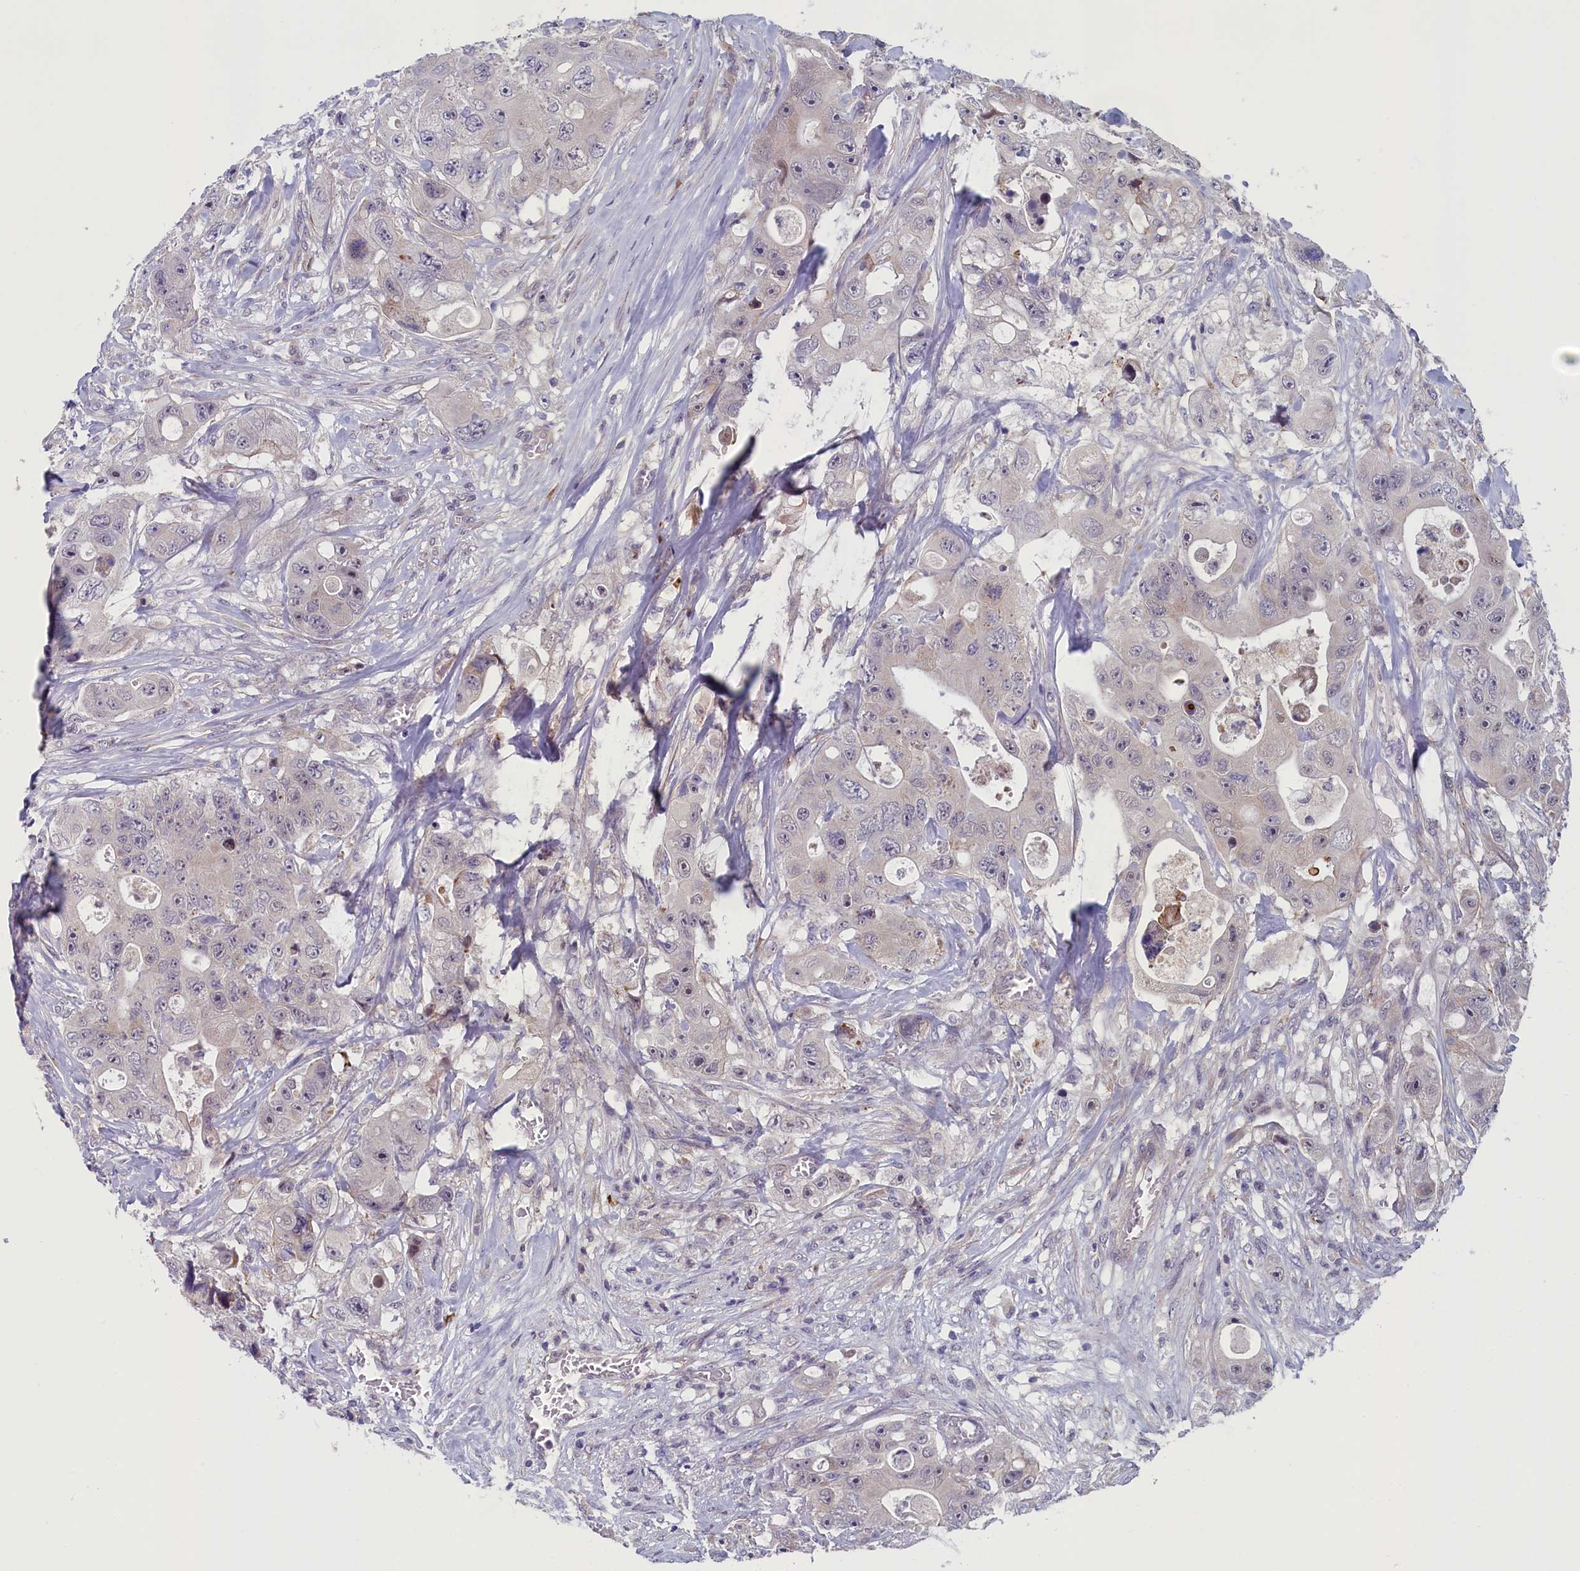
{"staining": {"intensity": "negative", "quantity": "none", "location": "none"}, "tissue": "colorectal cancer", "cell_type": "Tumor cells", "image_type": "cancer", "snomed": [{"axis": "morphology", "description": "Adenocarcinoma, NOS"}, {"axis": "topography", "description": "Colon"}], "caption": "High magnification brightfield microscopy of colorectal cancer (adenocarcinoma) stained with DAB (brown) and counterstained with hematoxylin (blue): tumor cells show no significant positivity.", "gene": "CNEP1R1", "patient": {"sex": "female", "age": 46}}